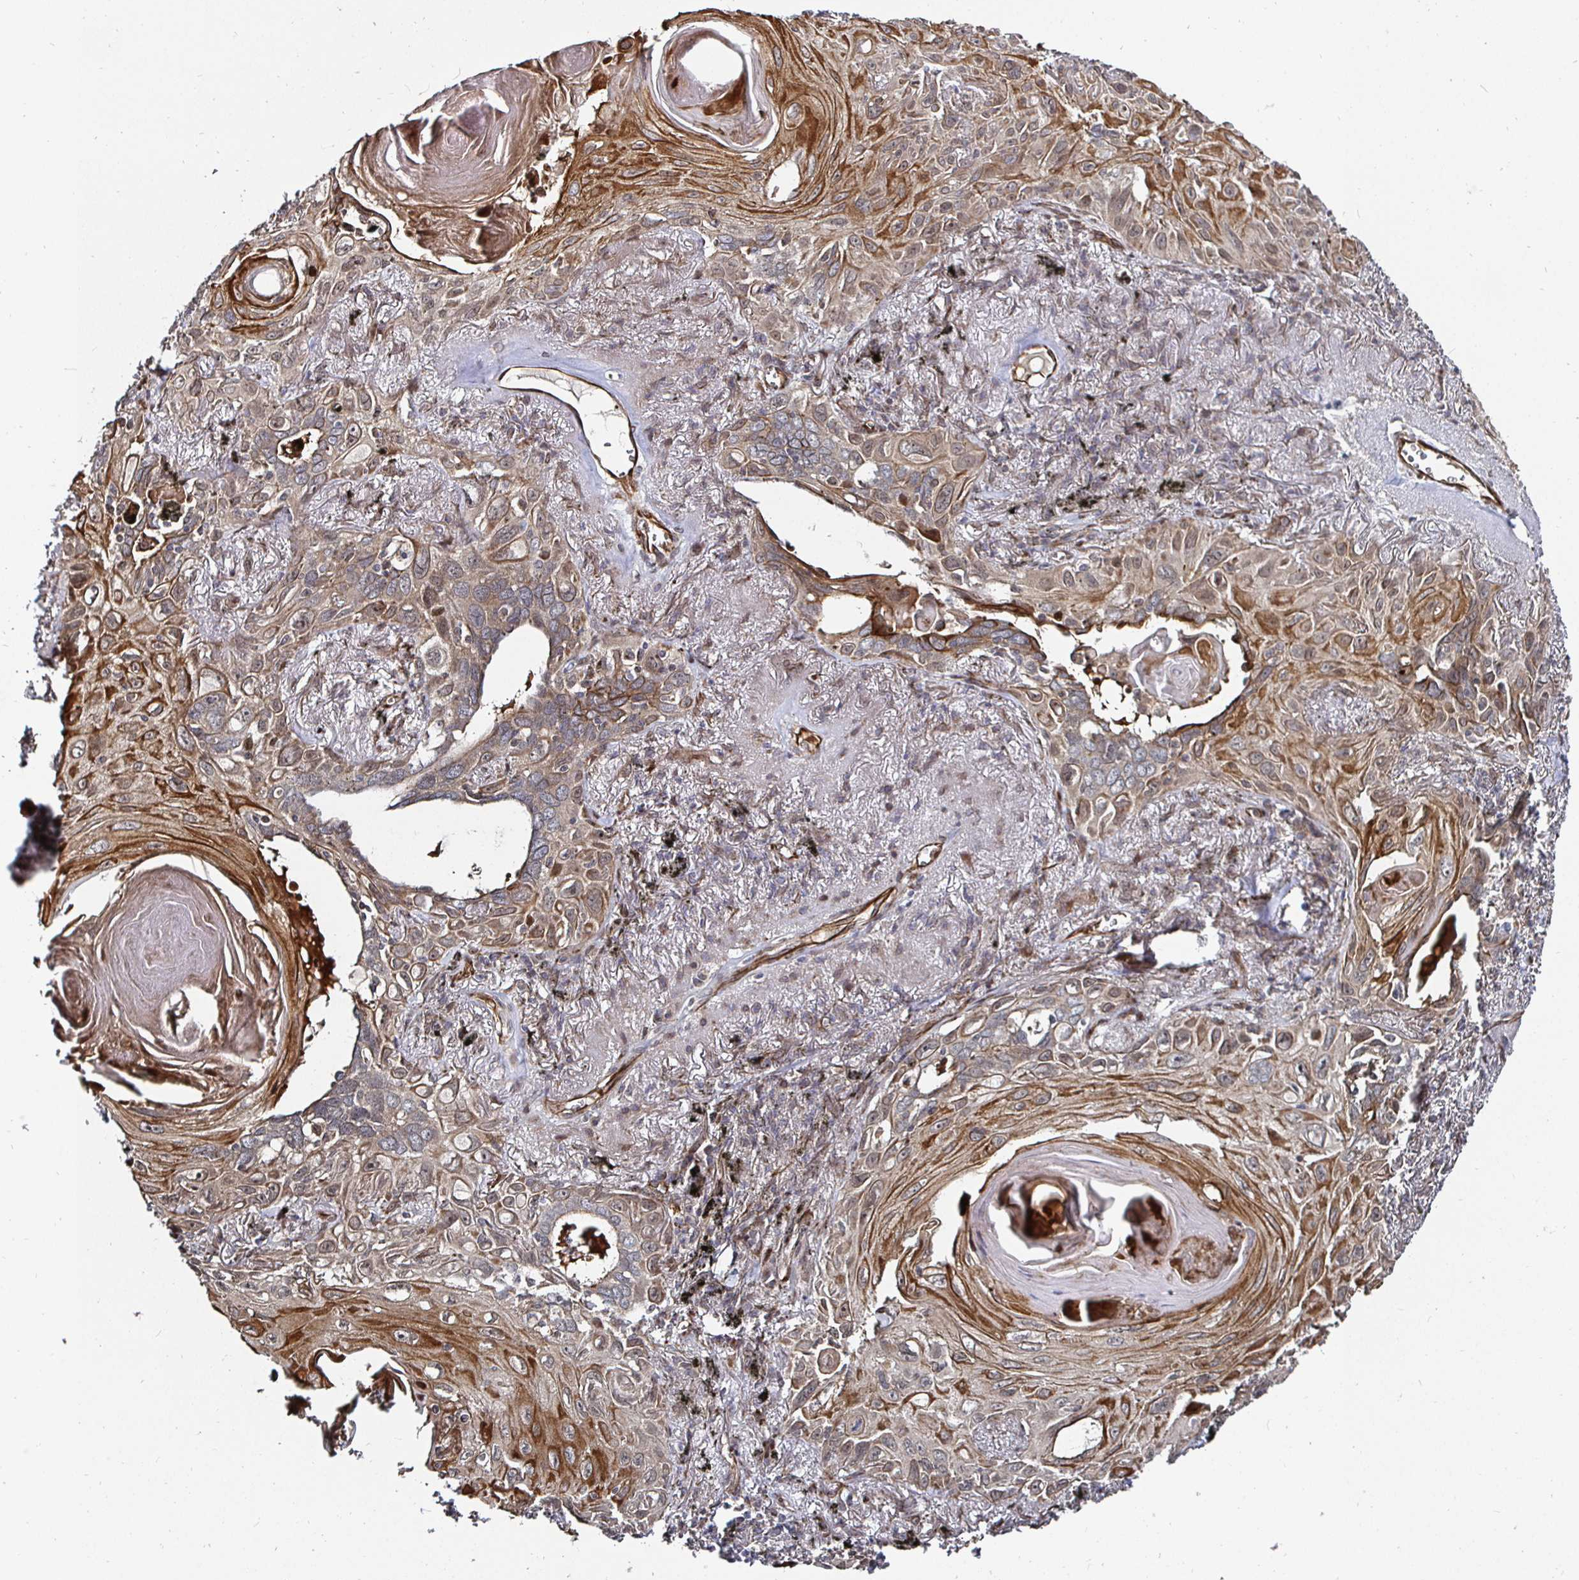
{"staining": {"intensity": "moderate", "quantity": ">75%", "location": "cytoplasmic/membranous"}, "tissue": "lung cancer", "cell_type": "Tumor cells", "image_type": "cancer", "snomed": [{"axis": "morphology", "description": "Squamous cell carcinoma, NOS"}, {"axis": "topography", "description": "Lung"}], "caption": "The image reveals immunohistochemical staining of lung squamous cell carcinoma. There is moderate cytoplasmic/membranous staining is seen in about >75% of tumor cells.", "gene": "TBKBP1", "patient": {"sex": "male", "age": 79}}